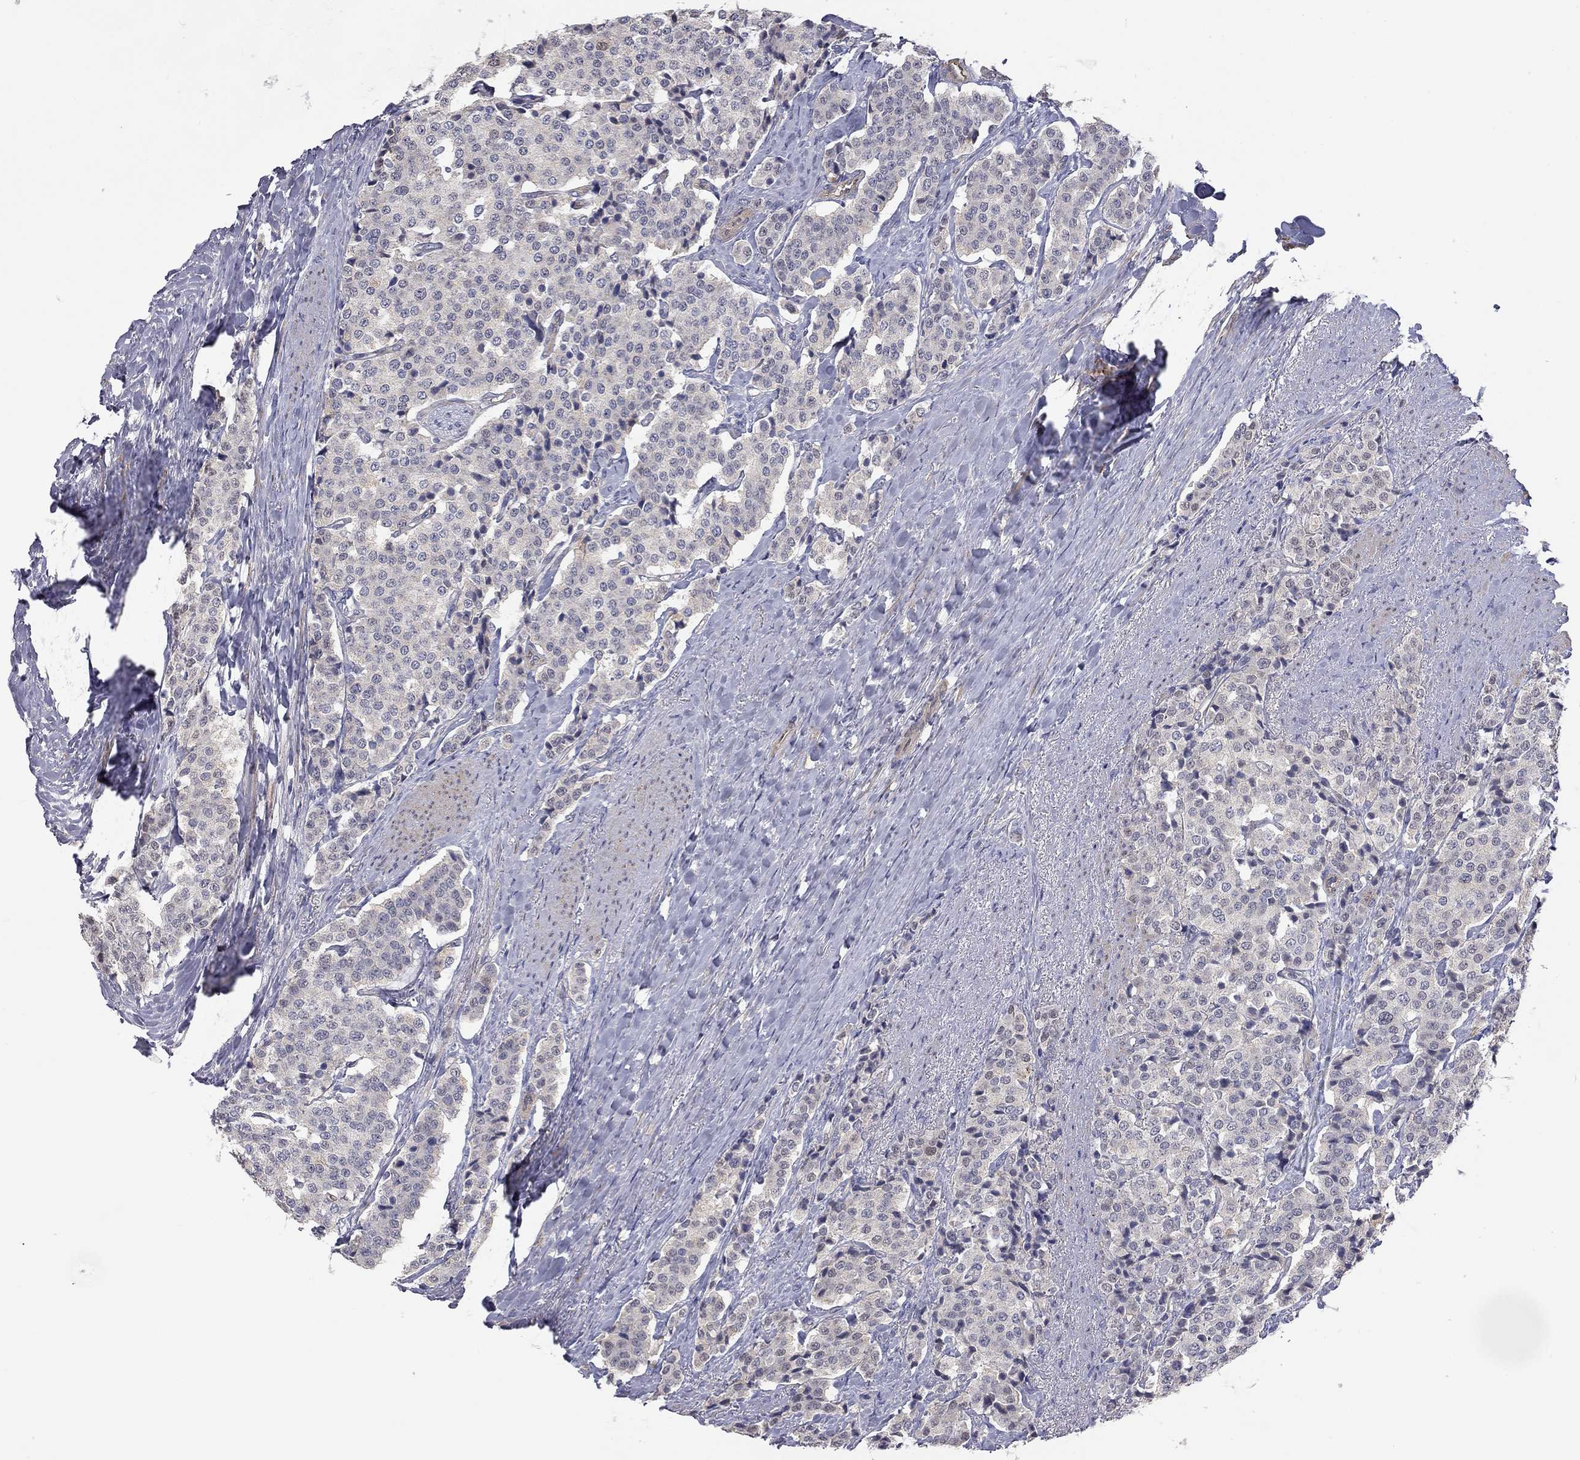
{"staining": {"intensity": "negative", "quantity": "none", "location": "none"}, "tissue": "carcinoid", "cell_type": "Tumor cells", "image_type": "cancer", "snomed": [{"axis": "morphology", "description": "Carcinoid, malignant, NOS"}, {"axis": "topography", "description": "Small intestine"}], "caption": "Immunohistochemical staining of human carcinoid shows no significant positivity in tumor cells. The staining is performed using DAB brown chromogen with nuclei counter-stained in using hematoxylin.", "gene": "PAPSS2", "patient": {"sex": "female", "age": 58}}